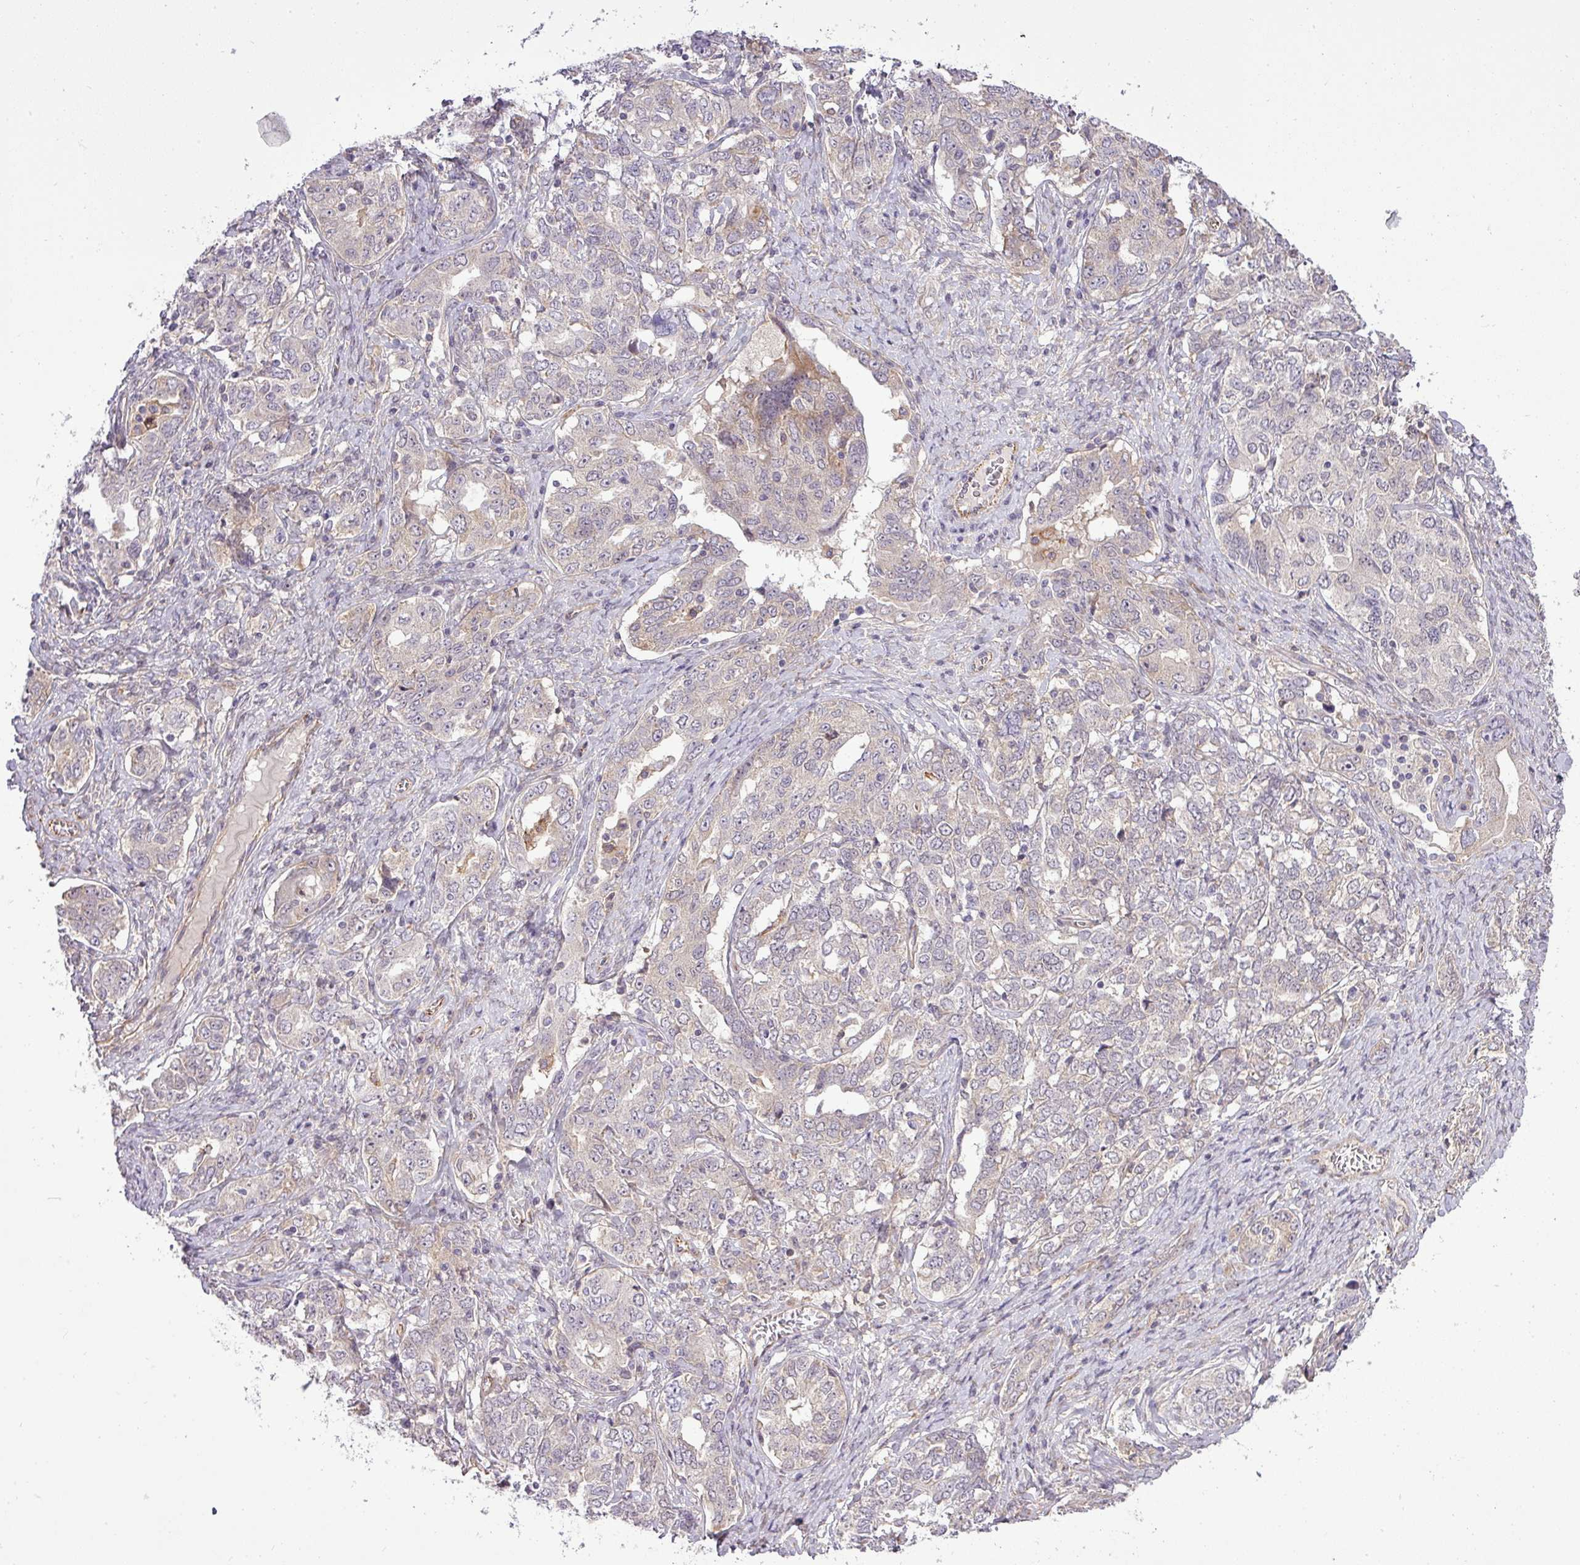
{"staining": {"intensity": "weak", "quantity": "<25%", "location": "cytoplasmic/membranous"}, "tissue": "ovarian cancer", "cell_type": "Tumor cells", "image_type": "cancer", "snomed": [{"axis": "morphology", "description": "Carcinoma, endometroid"}, {"axis": "topography", "description": "Ovary"}], "caption": "Immunohistochemistry (IHC) photomicrograph of neoplastic tissue: human ovarian cancer (endometroid carcinoma) stained with DAB (3,3'-diaminobenzidine) demonstrates no significant protein positivity in tumor cells. (Immunohistochemistry (IHC), brightfield microscopy, high magnification).", "gene": "PDRG1", "patient": {"sex": "female", "age": 62}}